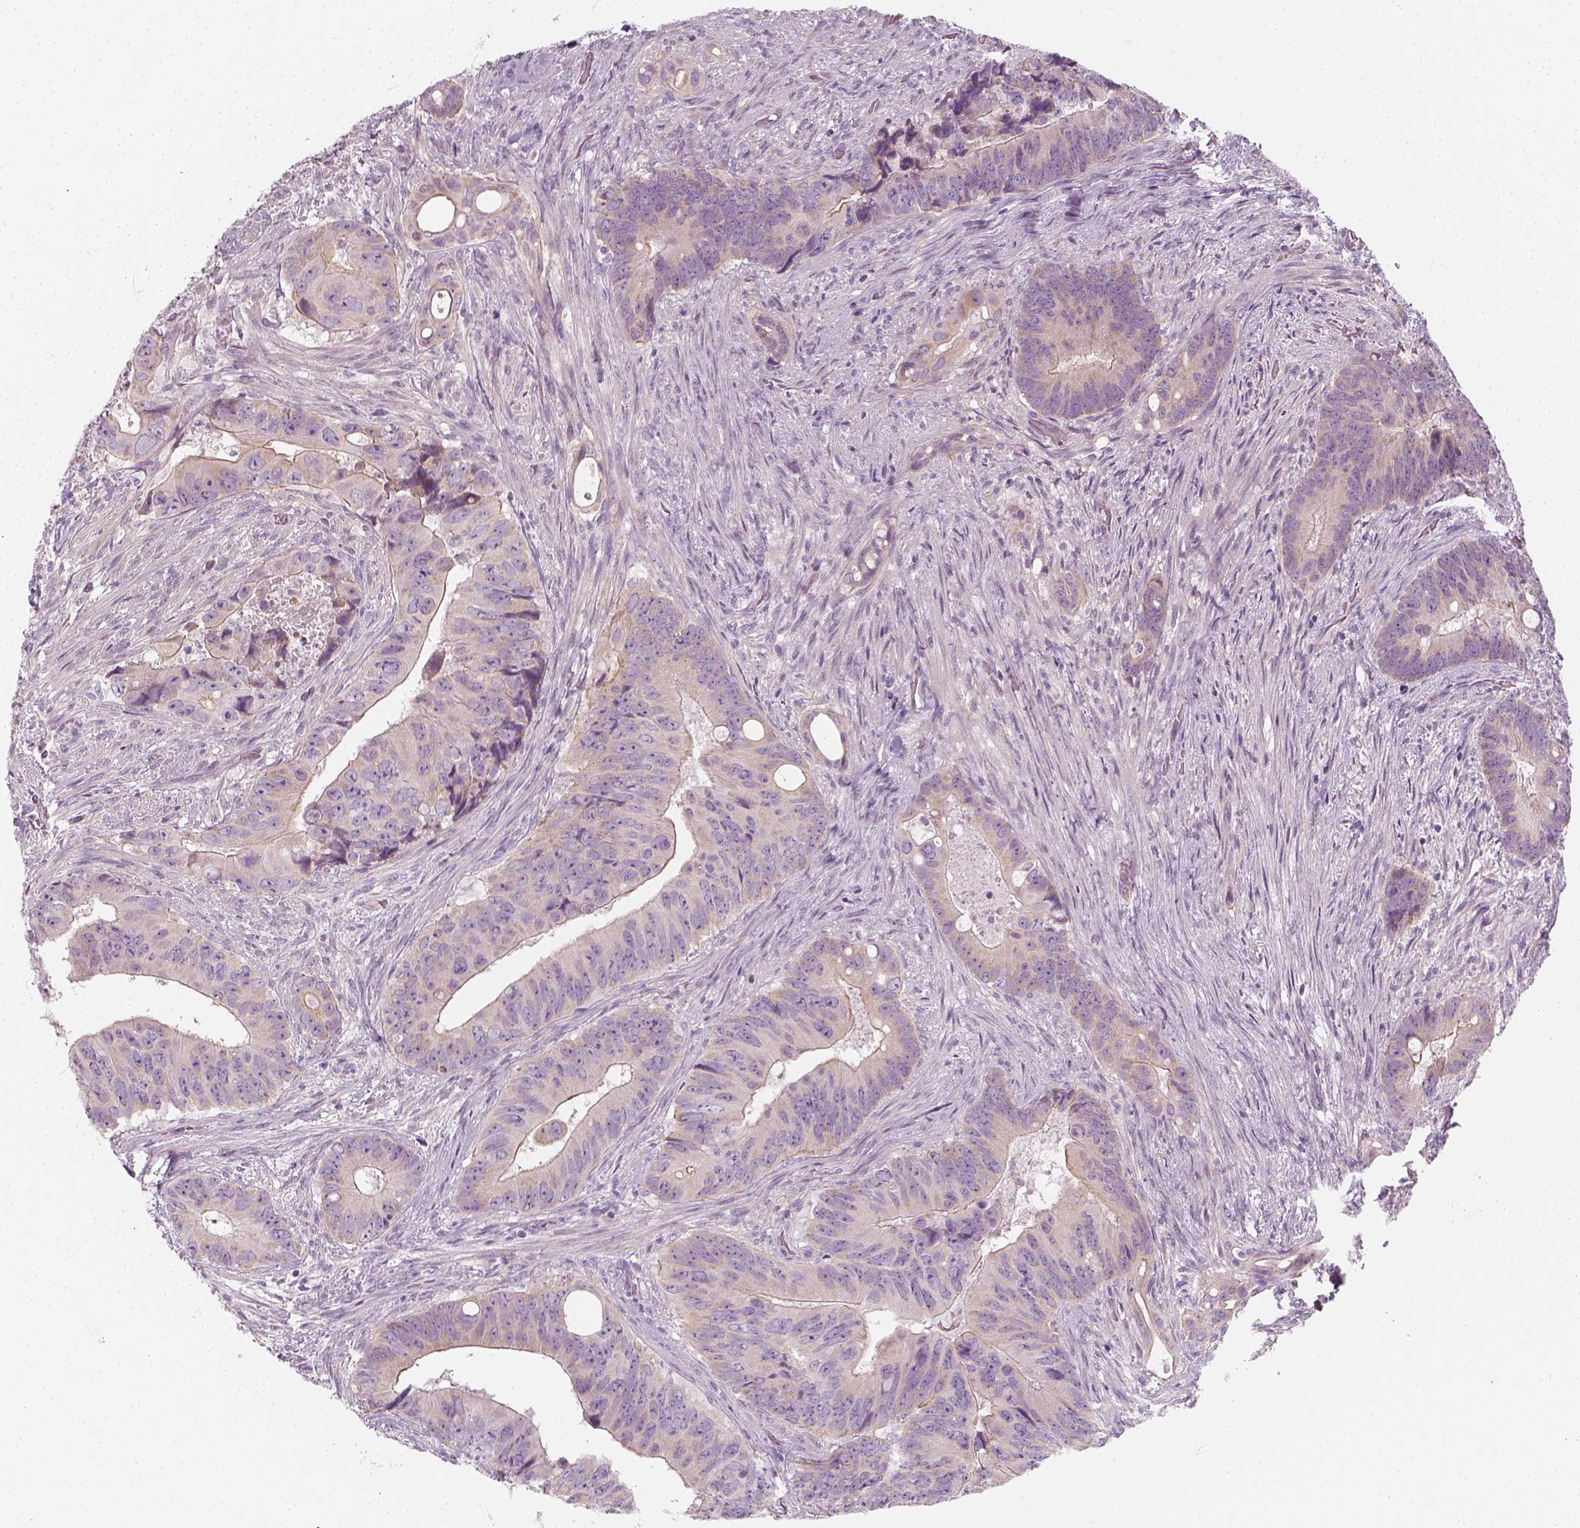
{"staining": {"intensity": "weak", "quantity": "<25%", "location": "cytoplasmic/membranous"}, "tissue": "colorectal cancer", "cell_type": "Tumor cells", "image_type": "cancer", "snomed": [{"axis": "morphology", "description": "Adenocarcinoma, NOS"}, {"axis": "topography", "description": "Rectum"}], "caption": "Protein analysis of colorectal cancer (adenocarcinoma) shows no significant positivity in tumor cells.", "gene": "PRAME", "patient": {"sex": "male", "age": 78}}